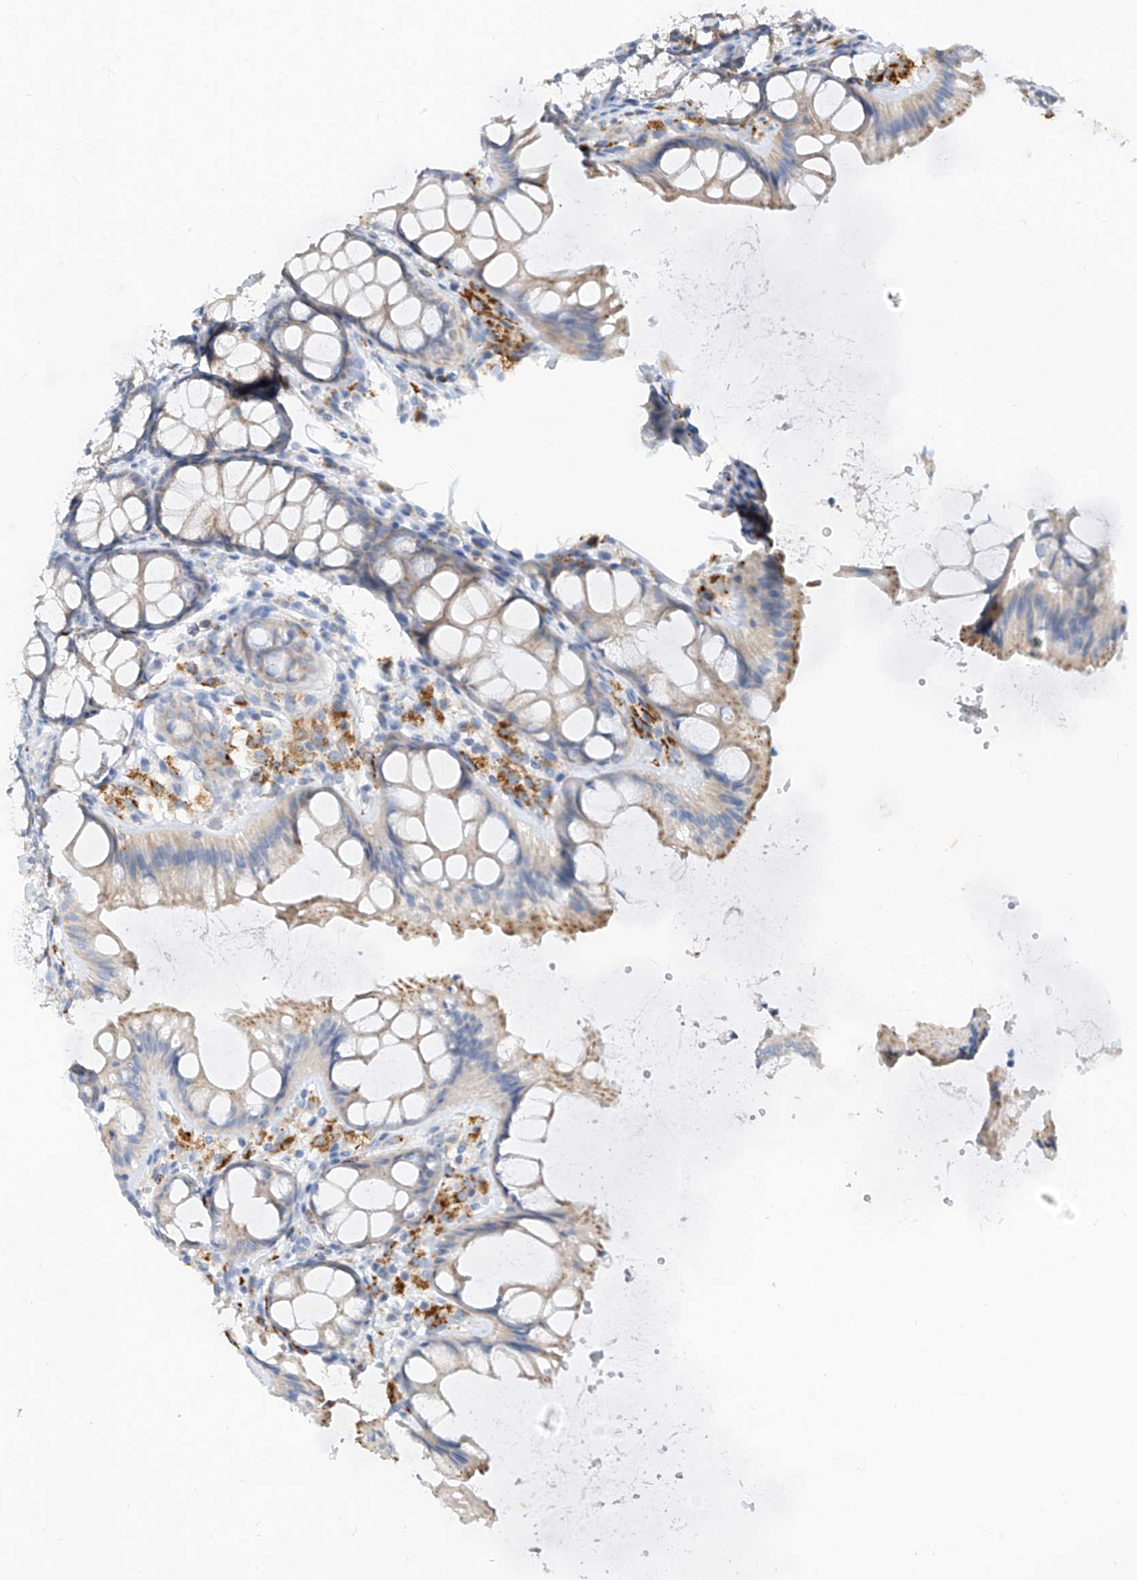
{"staining": {"intensity": "weak", "quantity": "25%-75%", "location": "cytoplasmic/membranous"}, "tissue": "colon", "cell_type": "Endothelial cells", "image_type": "normal", "snomed": [{"axis": "morphology", "description": "Normal tissue, NOS"}, {"axis": "topography", "description": "Colon"}], "caption": "About 25%-75% of endothelial cells in unremarkable colon exhibit weak cytoplasmic/membranous protein positivity as visualized by brown immunohistochemical staining.", "gene": "ZNF404", "patient": {"sex": "male", "age": 47}}